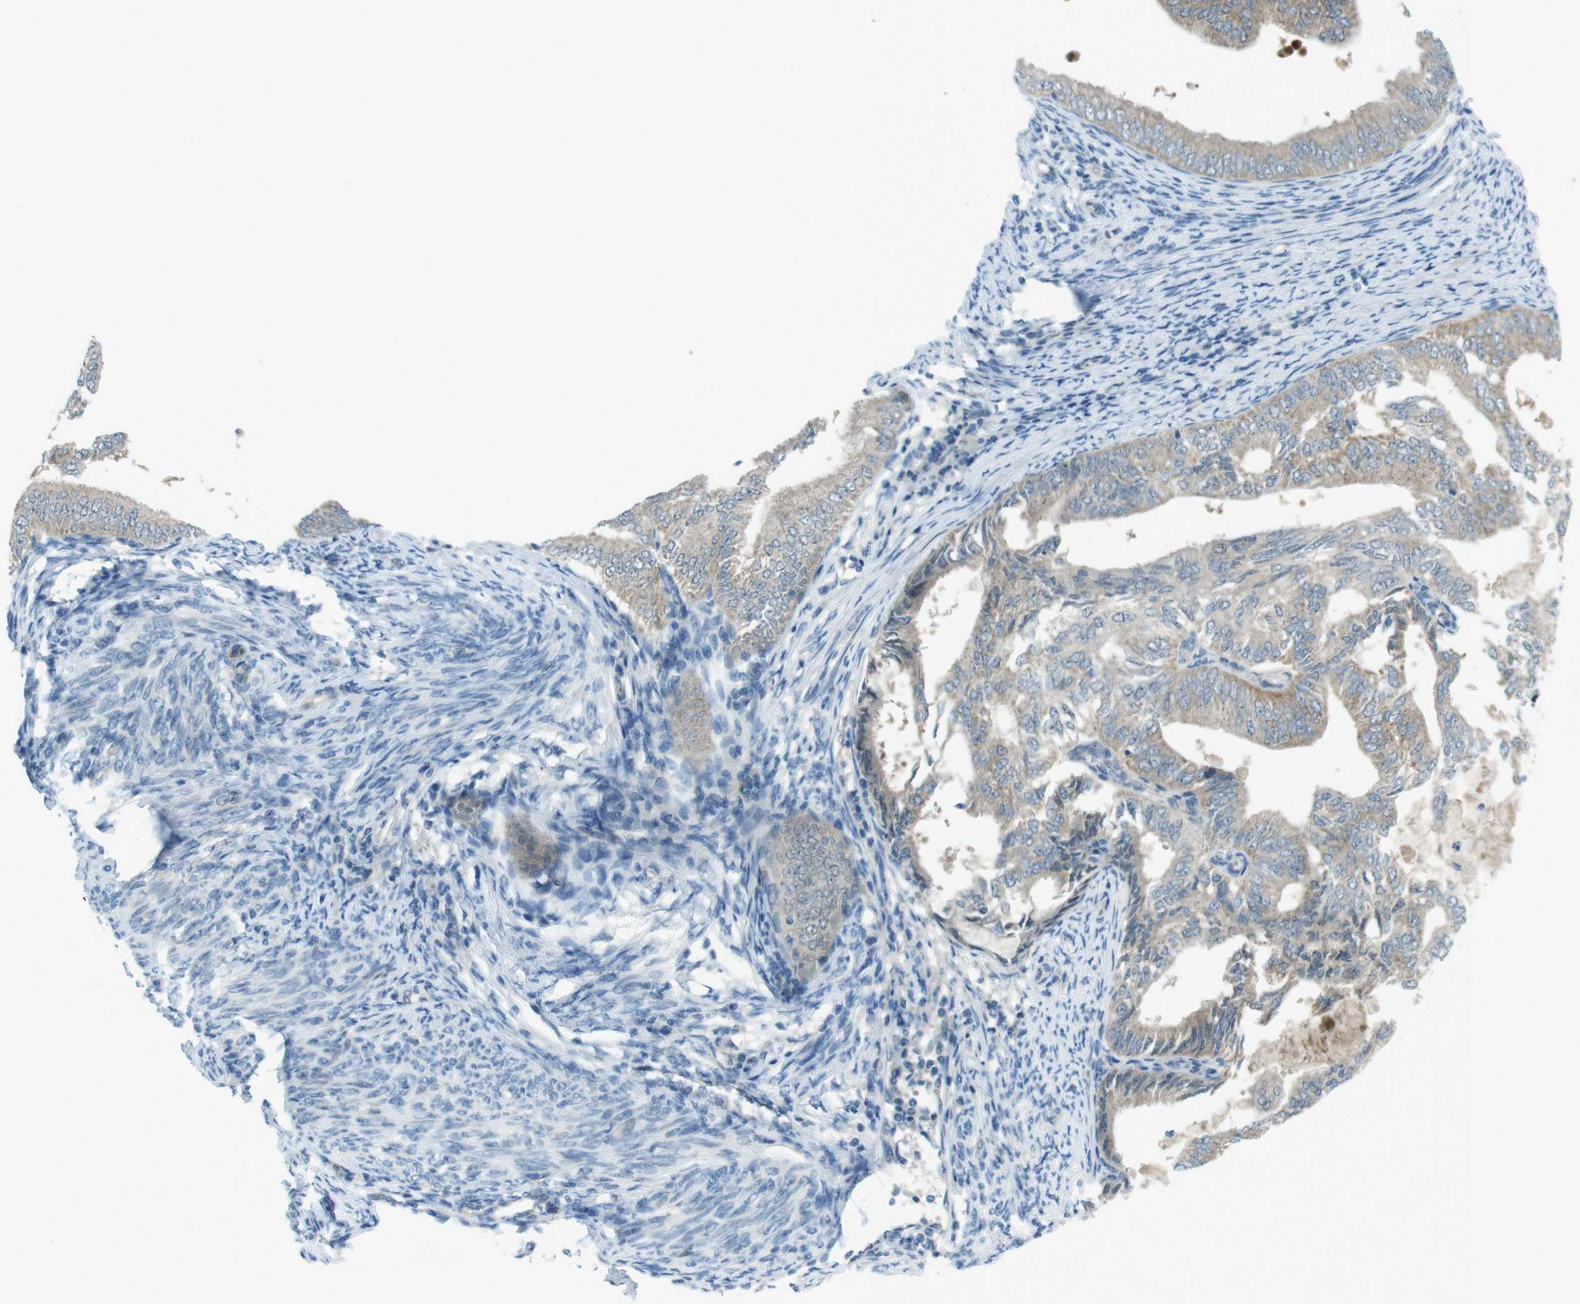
{"staining": {"intensity": "weak", "quantity": "<25%", "location": "cytoplasmic/membranous"}, "tissue": "endometrial cancer", "cell_type": "Tumor cells", "image_type": "cancer", "snomed": [{"axis": "morphology", "description": "Adenocarcinoma, NOS"}, {"axis": "topography", "description": "Endometrium"}], "caption": "The IHC histopathology image has no significant expression in tumor cells of endometrial cancer tissue.", "gene": "ZDHHC20", "patient": {"sex": "female", "age": 58}}